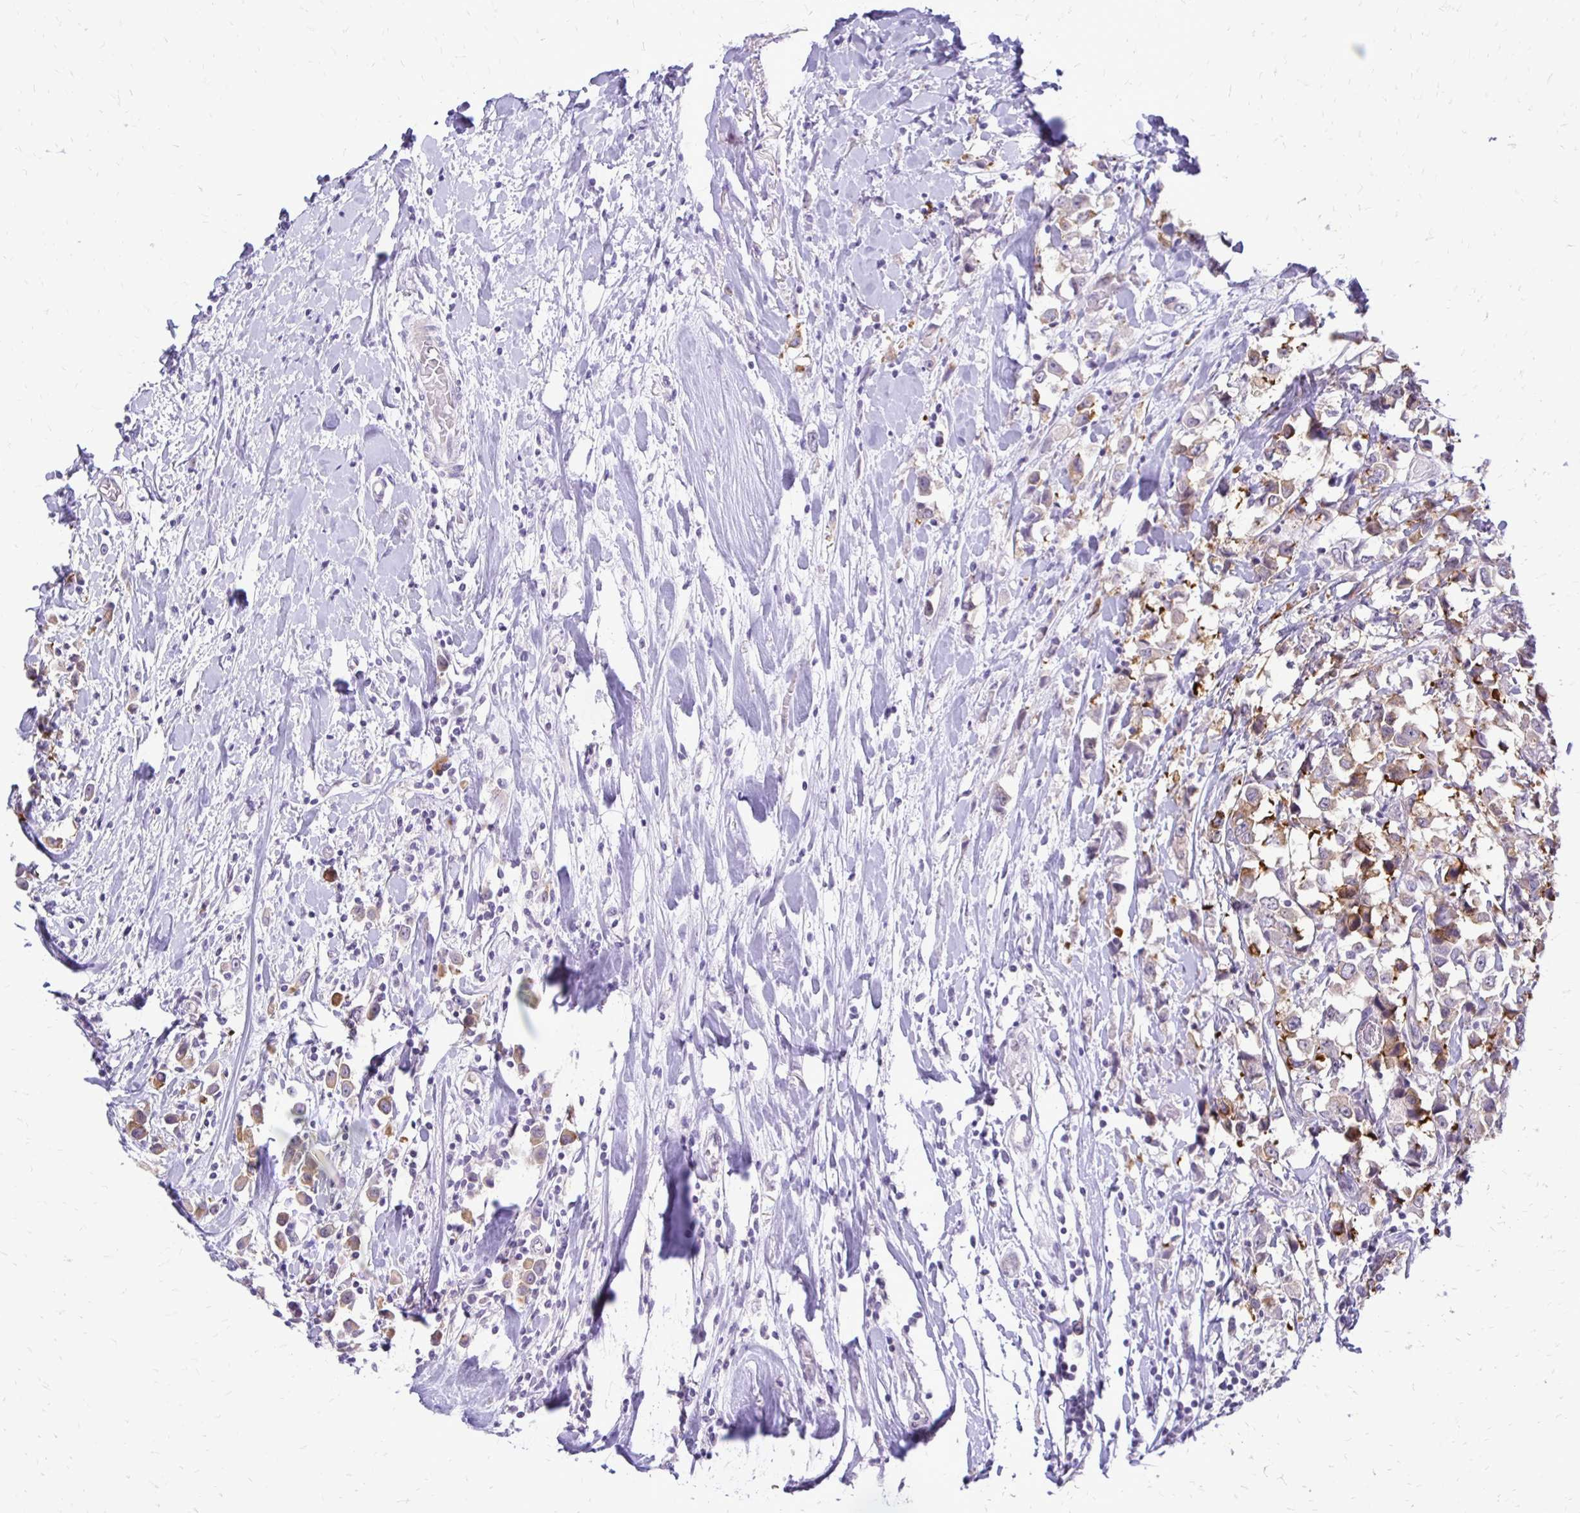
{"staining": {"intensity": "moderate", "quantity": "25%-75%", "location": "cytoplasmic/membranous"}, "tissue": "breast cancer", "cell_type": "Tumor cells", "image_type": "cancer", "snomed": [{"axis": "morphology", "description": "Duct carcinoma"}, {"axis": "topography", "description": "Breast"}], "caption": "Human breast cancer stained with a brown dye reveals moderate cytoplasmic/membranous positive positivity in about 25%-75% of tumor cells.", "gene": "EPYC", "patient": {"sex": "female", "age": 61}}